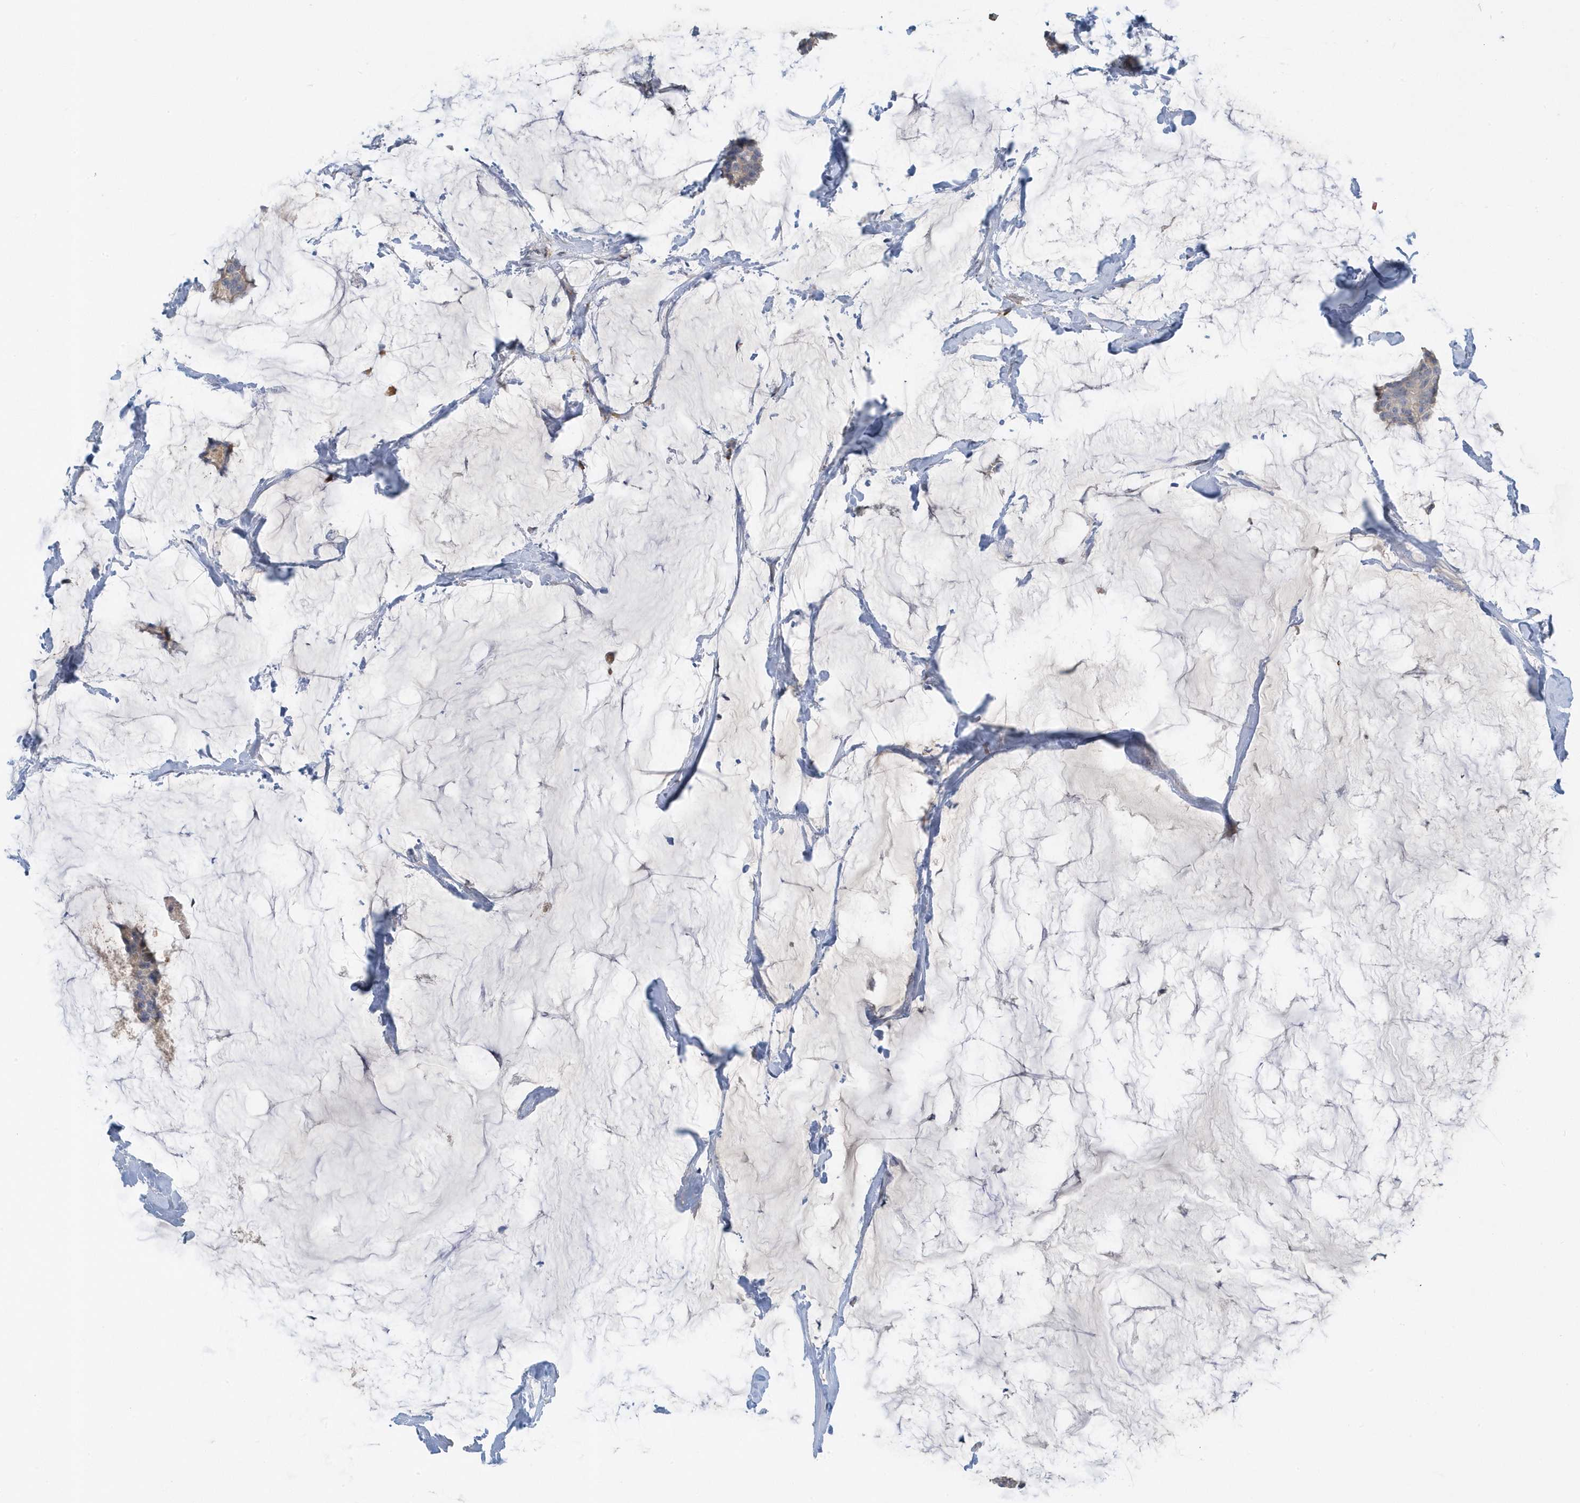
{"staining": {"intensity": "negative", "quantity": "none", "location": "none"}, "tissue": "breast cancer", "cell_type": "Tumor cells", "image_type": "cancer", "snomed": [{"axis": "morphology", "description": "Duct carcinoma"}, {"axis": "topography", "description": "Breast"}], "caption": "The immunohistochemistry (IHC) histopathology image has no significant expression in tumor cells of breast cancer tissue. Nuclei are stained in blue.", "gene": "USP53", "patient": {"sex": "female", "age": 93}}